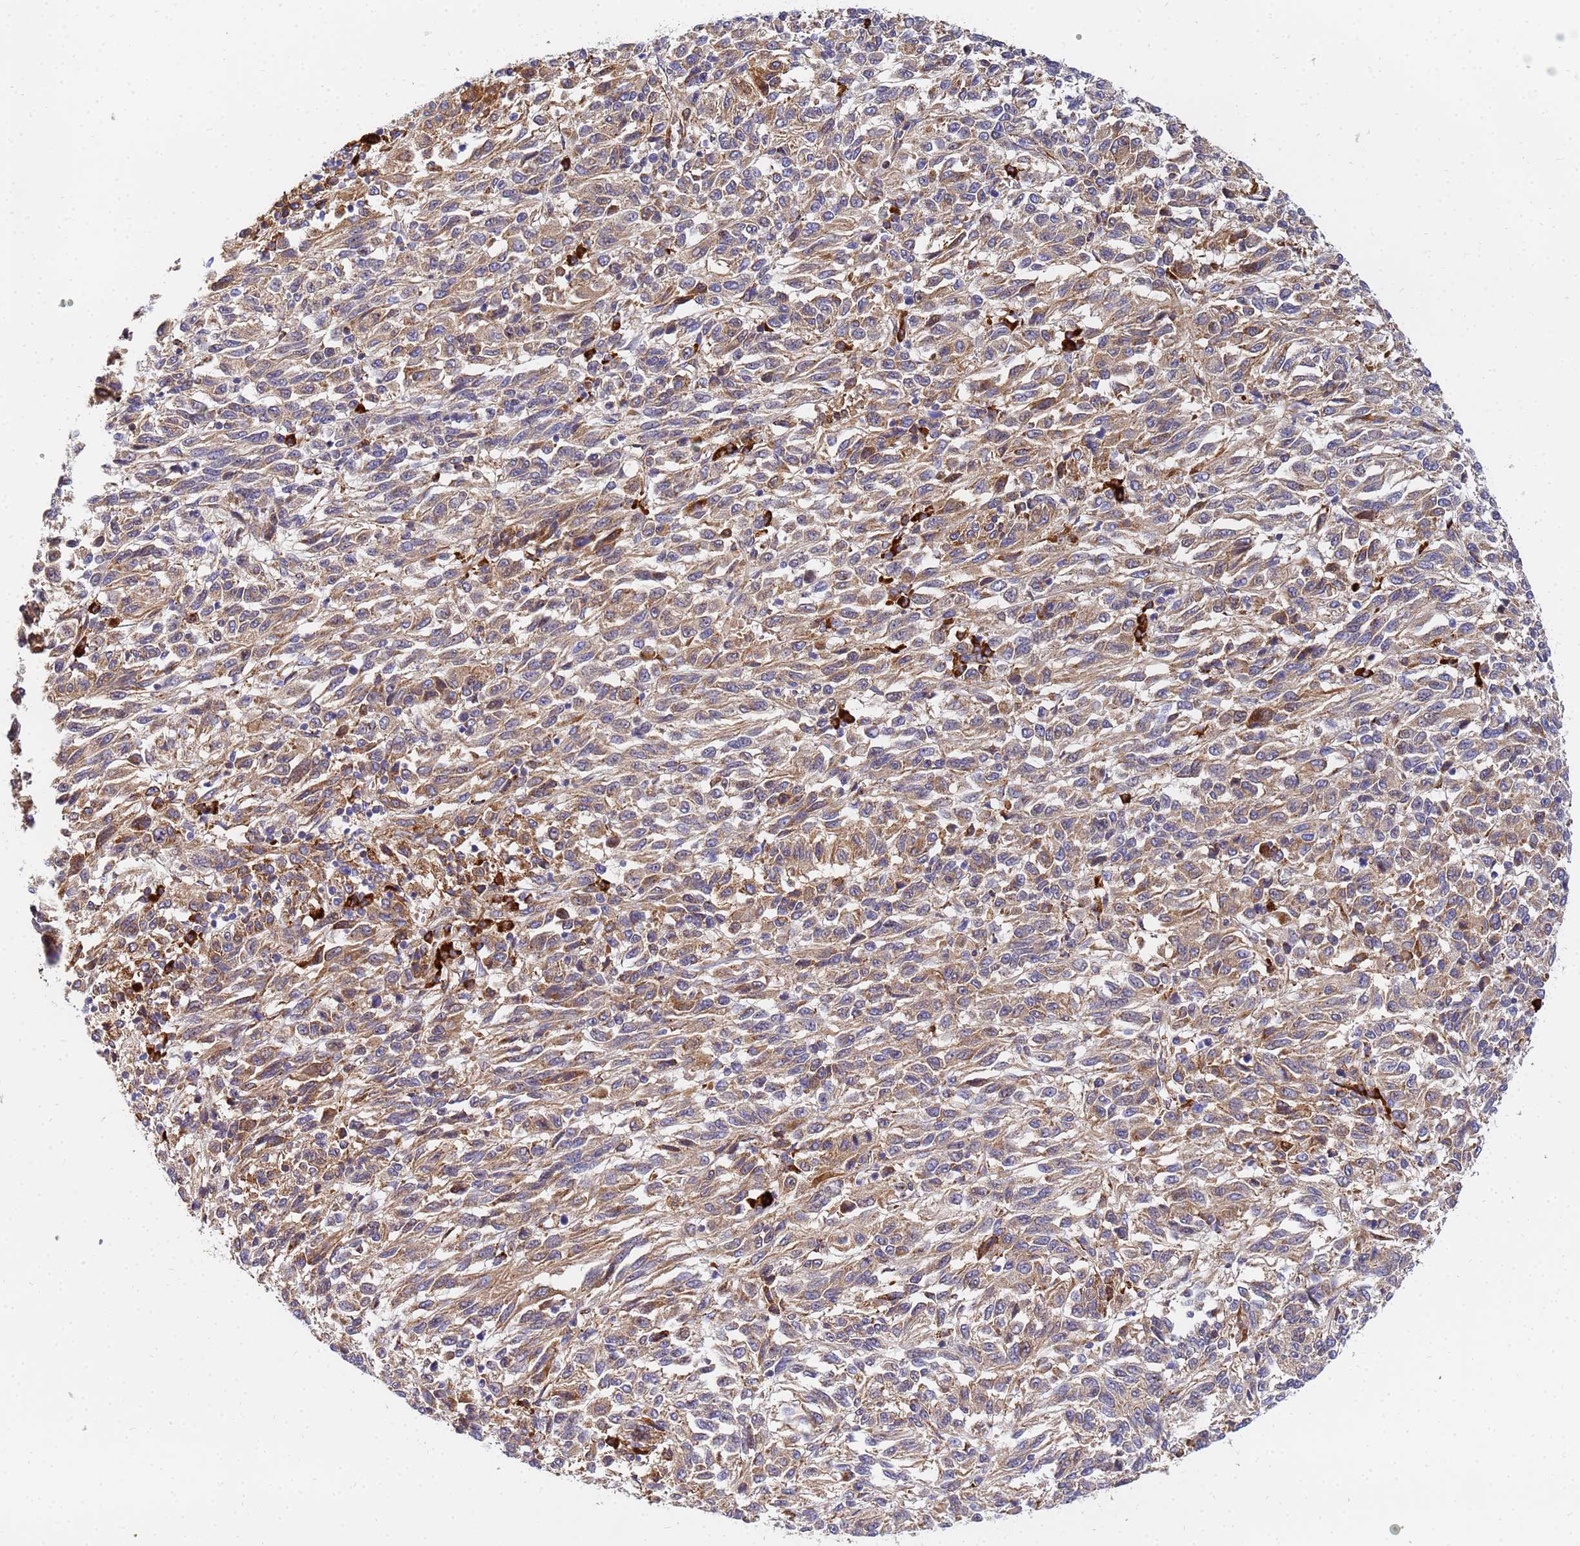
{"staining": {"intensity": "moderate", "quantity": "25%-75%", "location": "cytoplasmic/membranous"}, "tissue": "melanoma", "cell_type": "Tumor cells", "image_type": "cancer", "snomed": [{"axis": "morphology", "description": "Malignant melanoma, Metastatic site"}, {"axis": "topography", "description": "Lung"}], "caption": "Tumor cells reveal medium levels of moderate cytoplasmic/membranous staining in about 25%-75% of cells in malignant melanoma (metastatic site).", "gene": "POM121", "patient": {"sex": "male", "age": 64}}